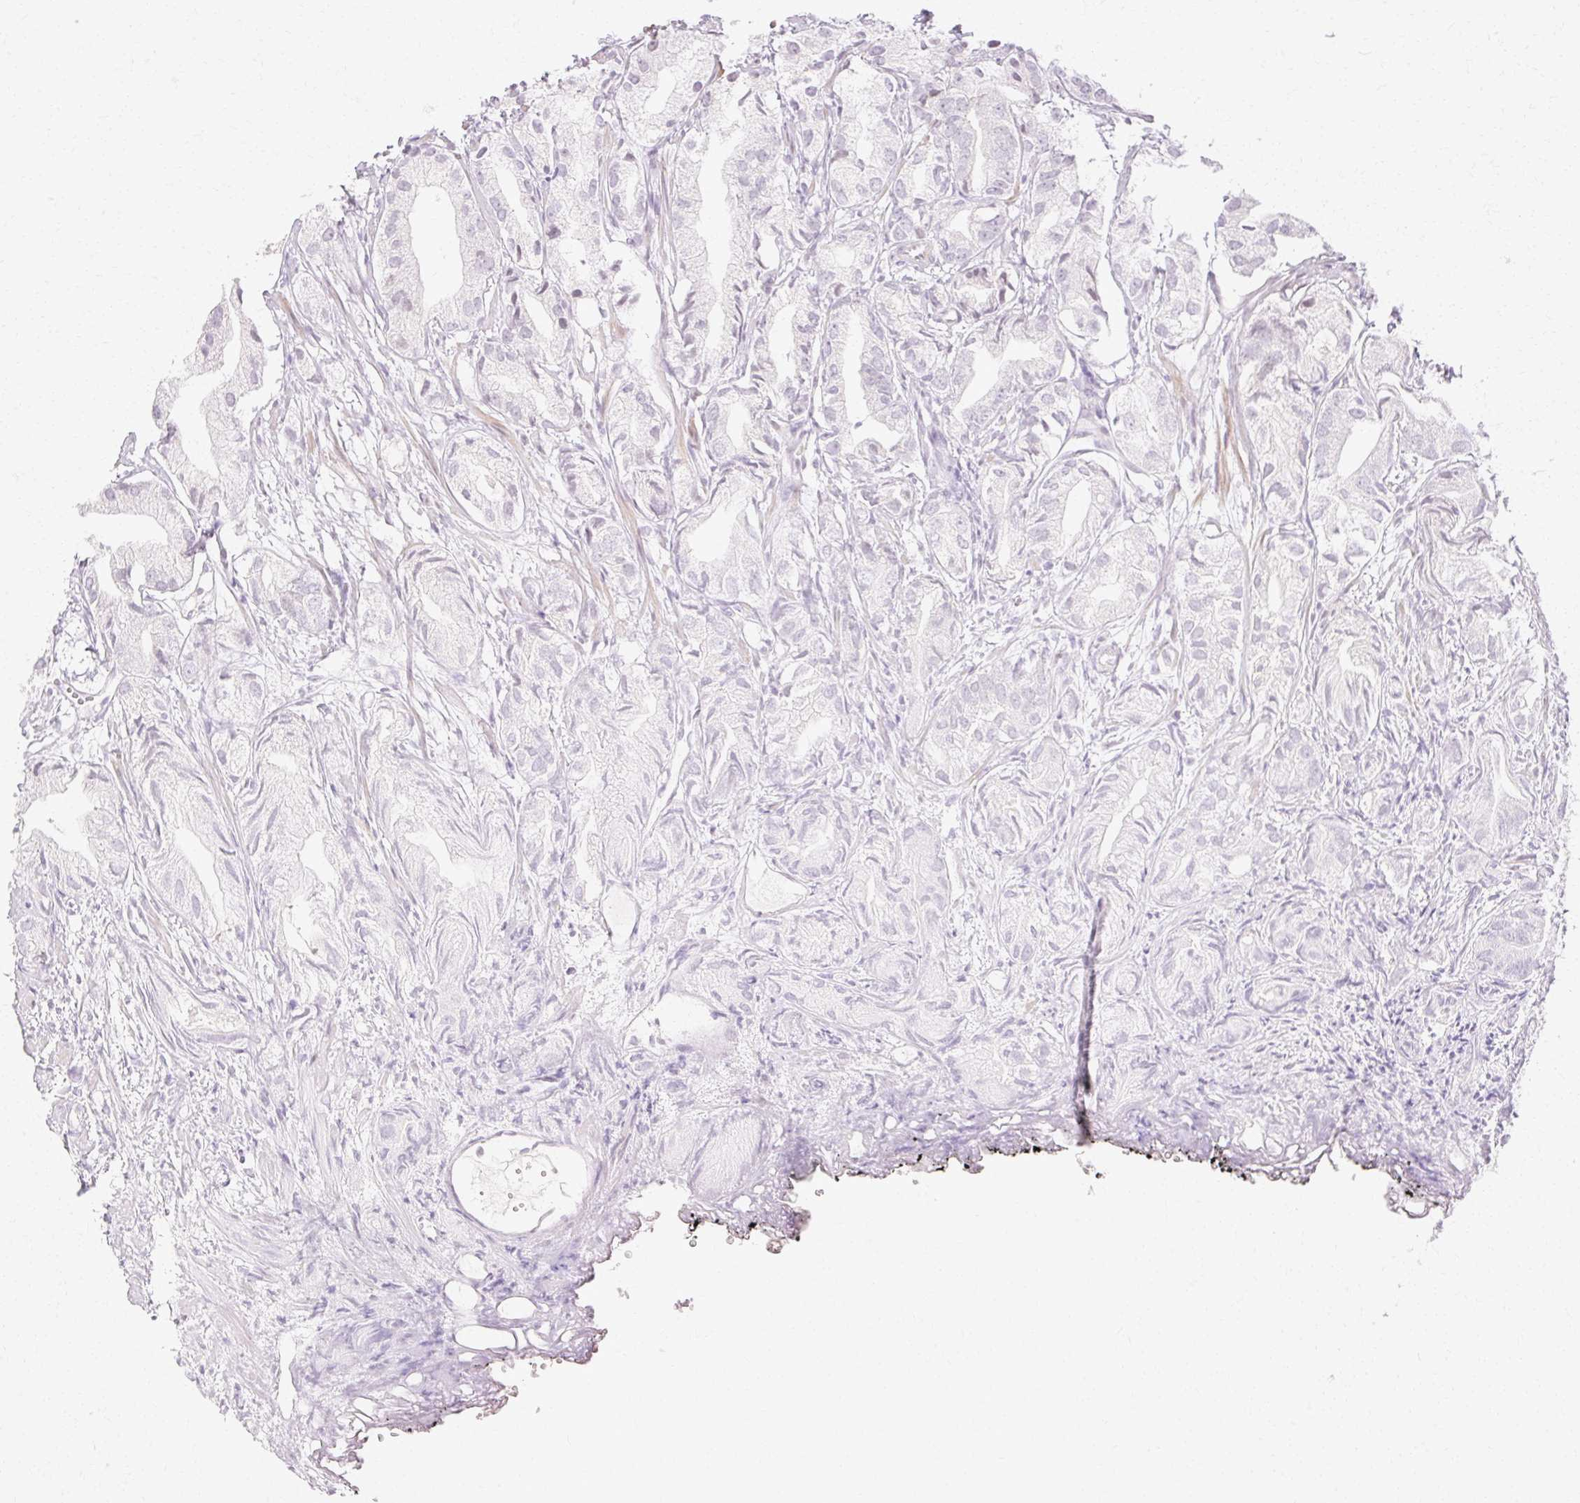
{"staining": {"intensity": "negative", "quantity": "none", "location": "none"}, "tissue": "prostate cancer", "cell_type": "Tumor cells", "image_type": "cancer", "snomed": [{"axis": "morphology", "description": "Adenocarcinoma, High grade"}, {"axis": "topography", "description": "Prostate"}], "caption": "An image of prostate adenocarcinoma (high-grade) stained for a protein reveals no brown staining in tumor cells.", "gene": "C3orf49", "patient": {"sex": "male", "age": 82}}